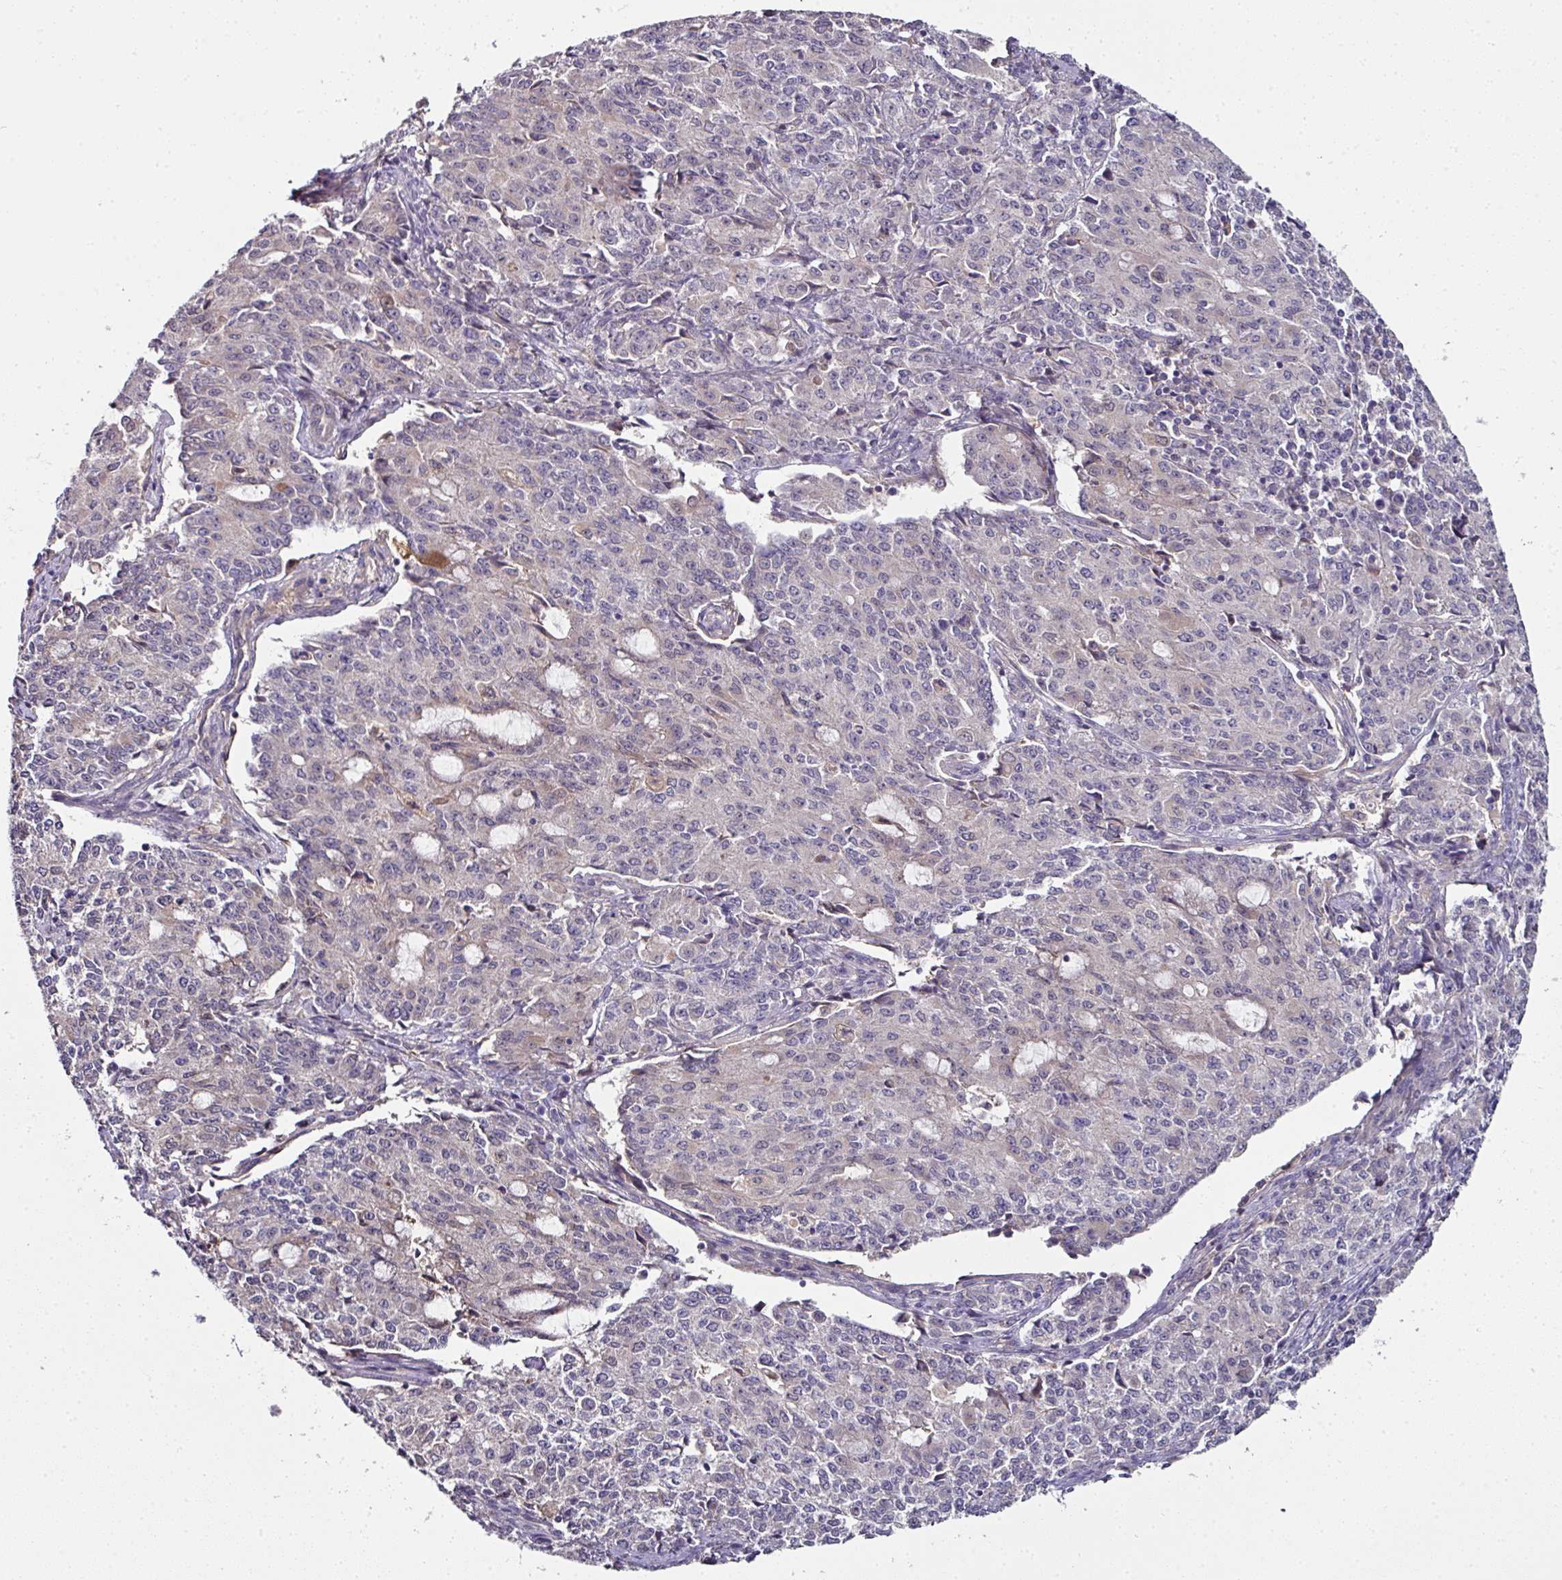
{"staining": {"intensity": "negative", "quantity": "none", "location": "none"}, "tissue": "endometrial cancer", "cell_type": "Tumor cells", "image_type": "cancer", "snomed": [{"axis": "morphology", "description": "Adenocarcinoma, NOS"}, {"axis": "topography", "description": "Endometrium"}], "caption": "DAB (3,3'-diaminobenzidine) immunohistochemical staining of endometrial cancer exhibits no significant expression in tumor cells.", "gene": "CTDSP2", "patient": {"sex": "female", "age": 50}}